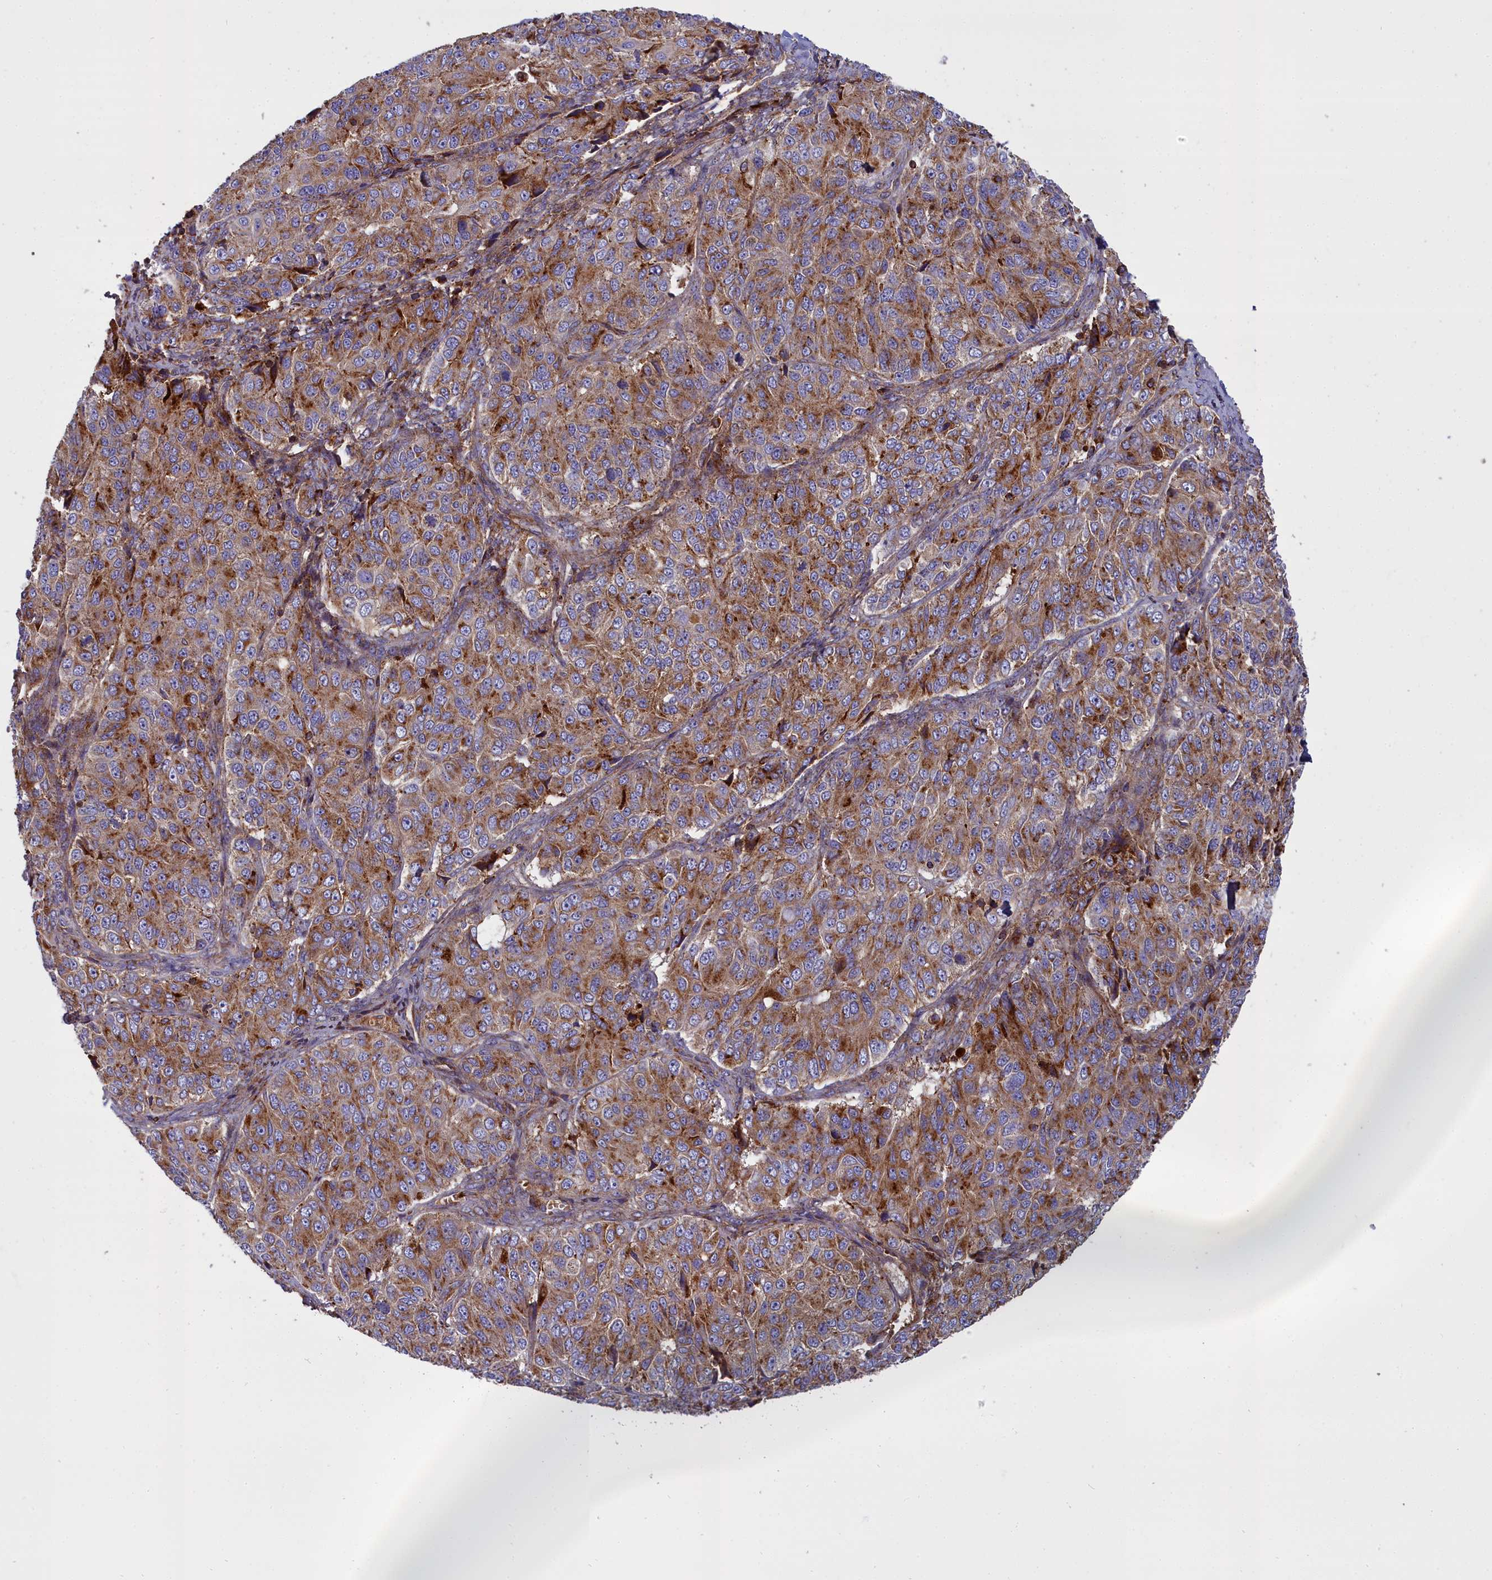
{"staining": {"intensity": "moderate", "quantity": ">75%", "location": "cytoplasmic/membranous"}, "tissue": "ovarian cancer", "cell_type": "Tumor cells", "image_type": "cancer", "snomed": [{"axis": "morphology", "description": "Carcinoma, endometroid"}, {"axis": "topography", "description": "Ovary"}], "caption": "This image shows immunohistochemistry (IHC) staining of ovarian cancer, with medium moderate cytoplasmic/membranous staining in about >75% of tumor cells.", "gene": "LNPEP", "patient": {"sex": "female", "age": 51}}